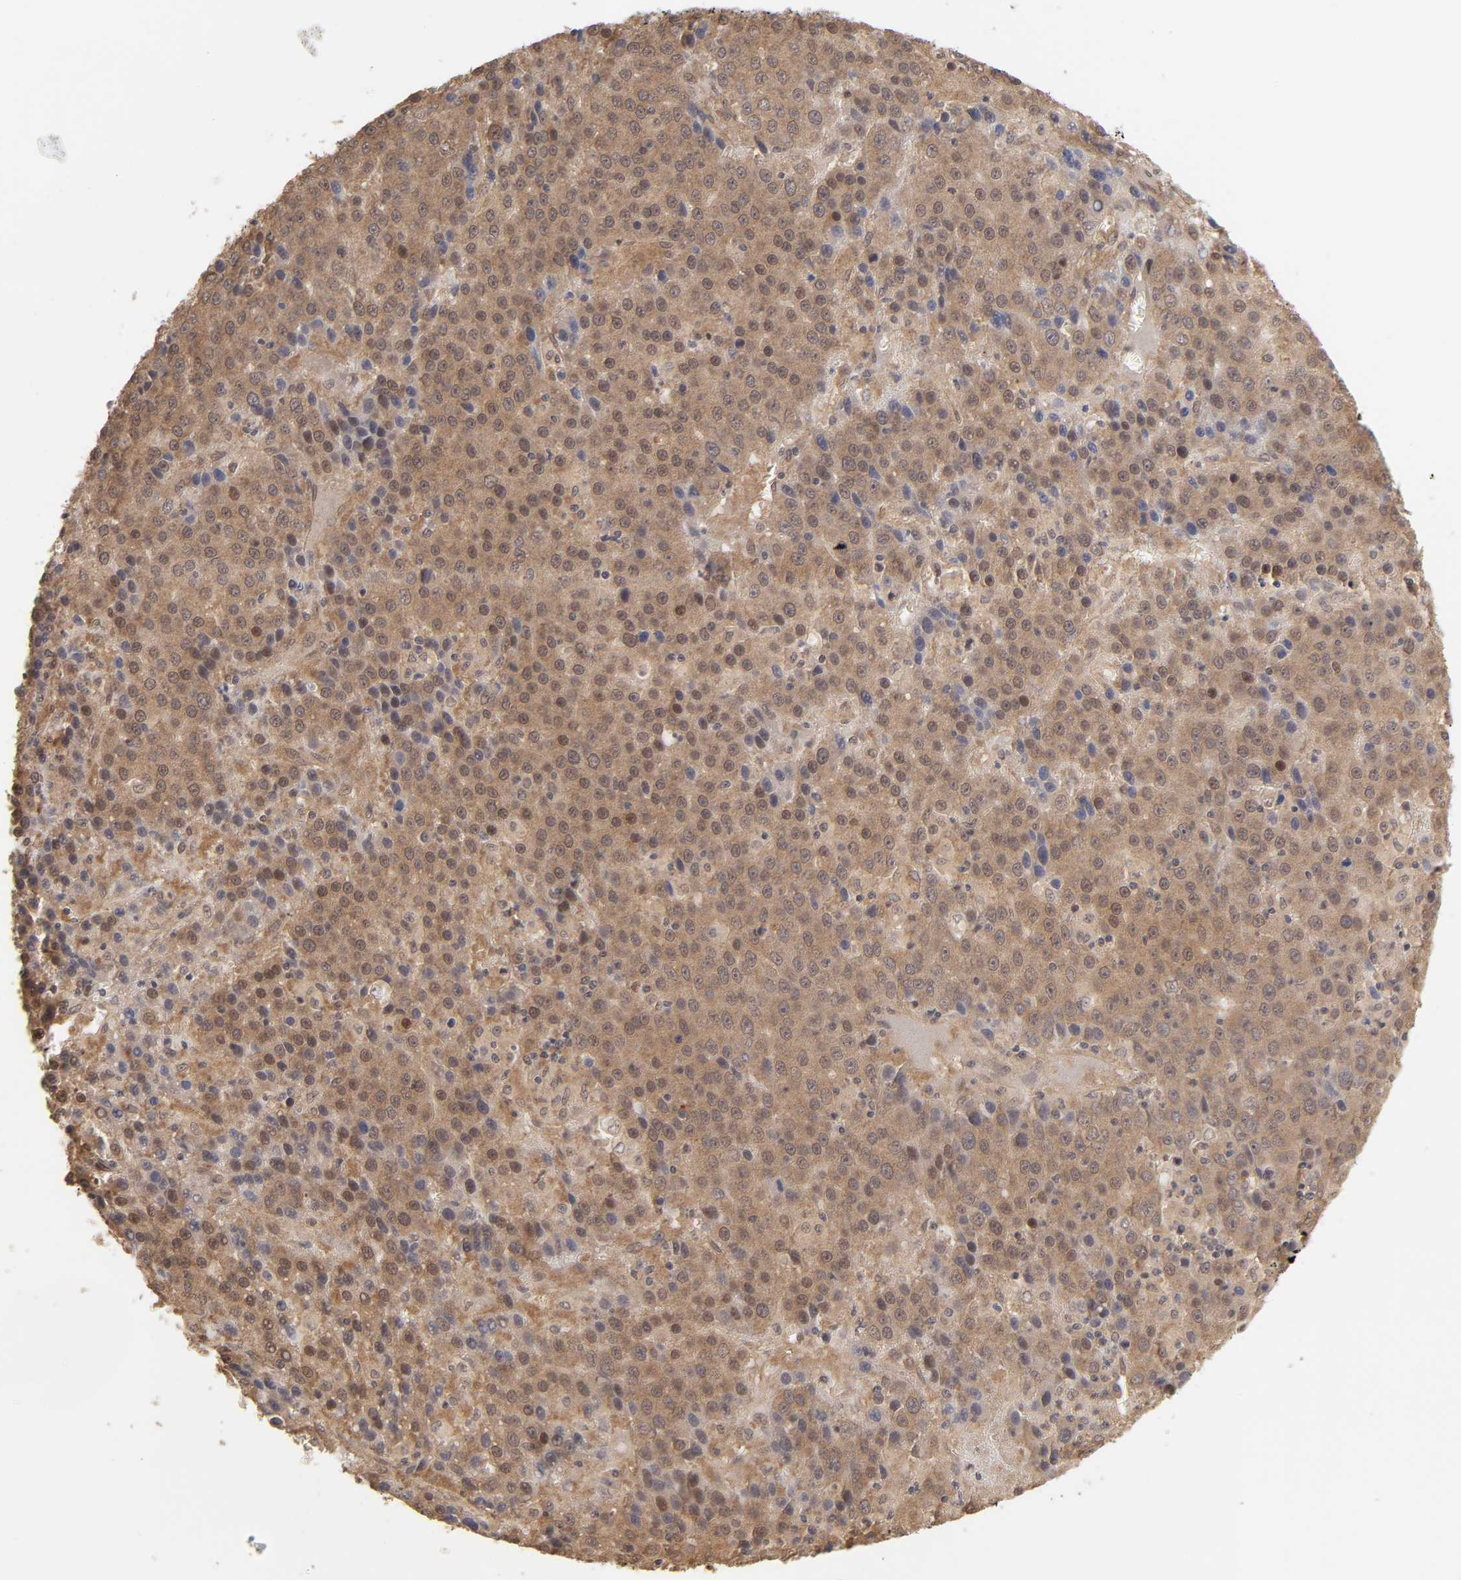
{"staining": {"intensity": "moderate", "quantity": ">75%", "location": "cytoplasmic/membranous,nuclear"}, "tissue": "liver cancer", "cell_type": "Tumor cells", "image_type": "cancer", "snomed": [{"axis": "morphology", "description": "Carcinoma, Hepatocellular, NOS"}, {"axis": "topography", "description": "Liver"}], "caption": "Immunohistochemistry image of human hepatocellular carcinoma (liver) stained for a protein (brown), which displays medium levels of moderate cytoplasmic/membranous and nuclear expression in about >75% of tumor cells.", "gene": "MAPK1", "patient": {"sex": "female", "age": 53}}